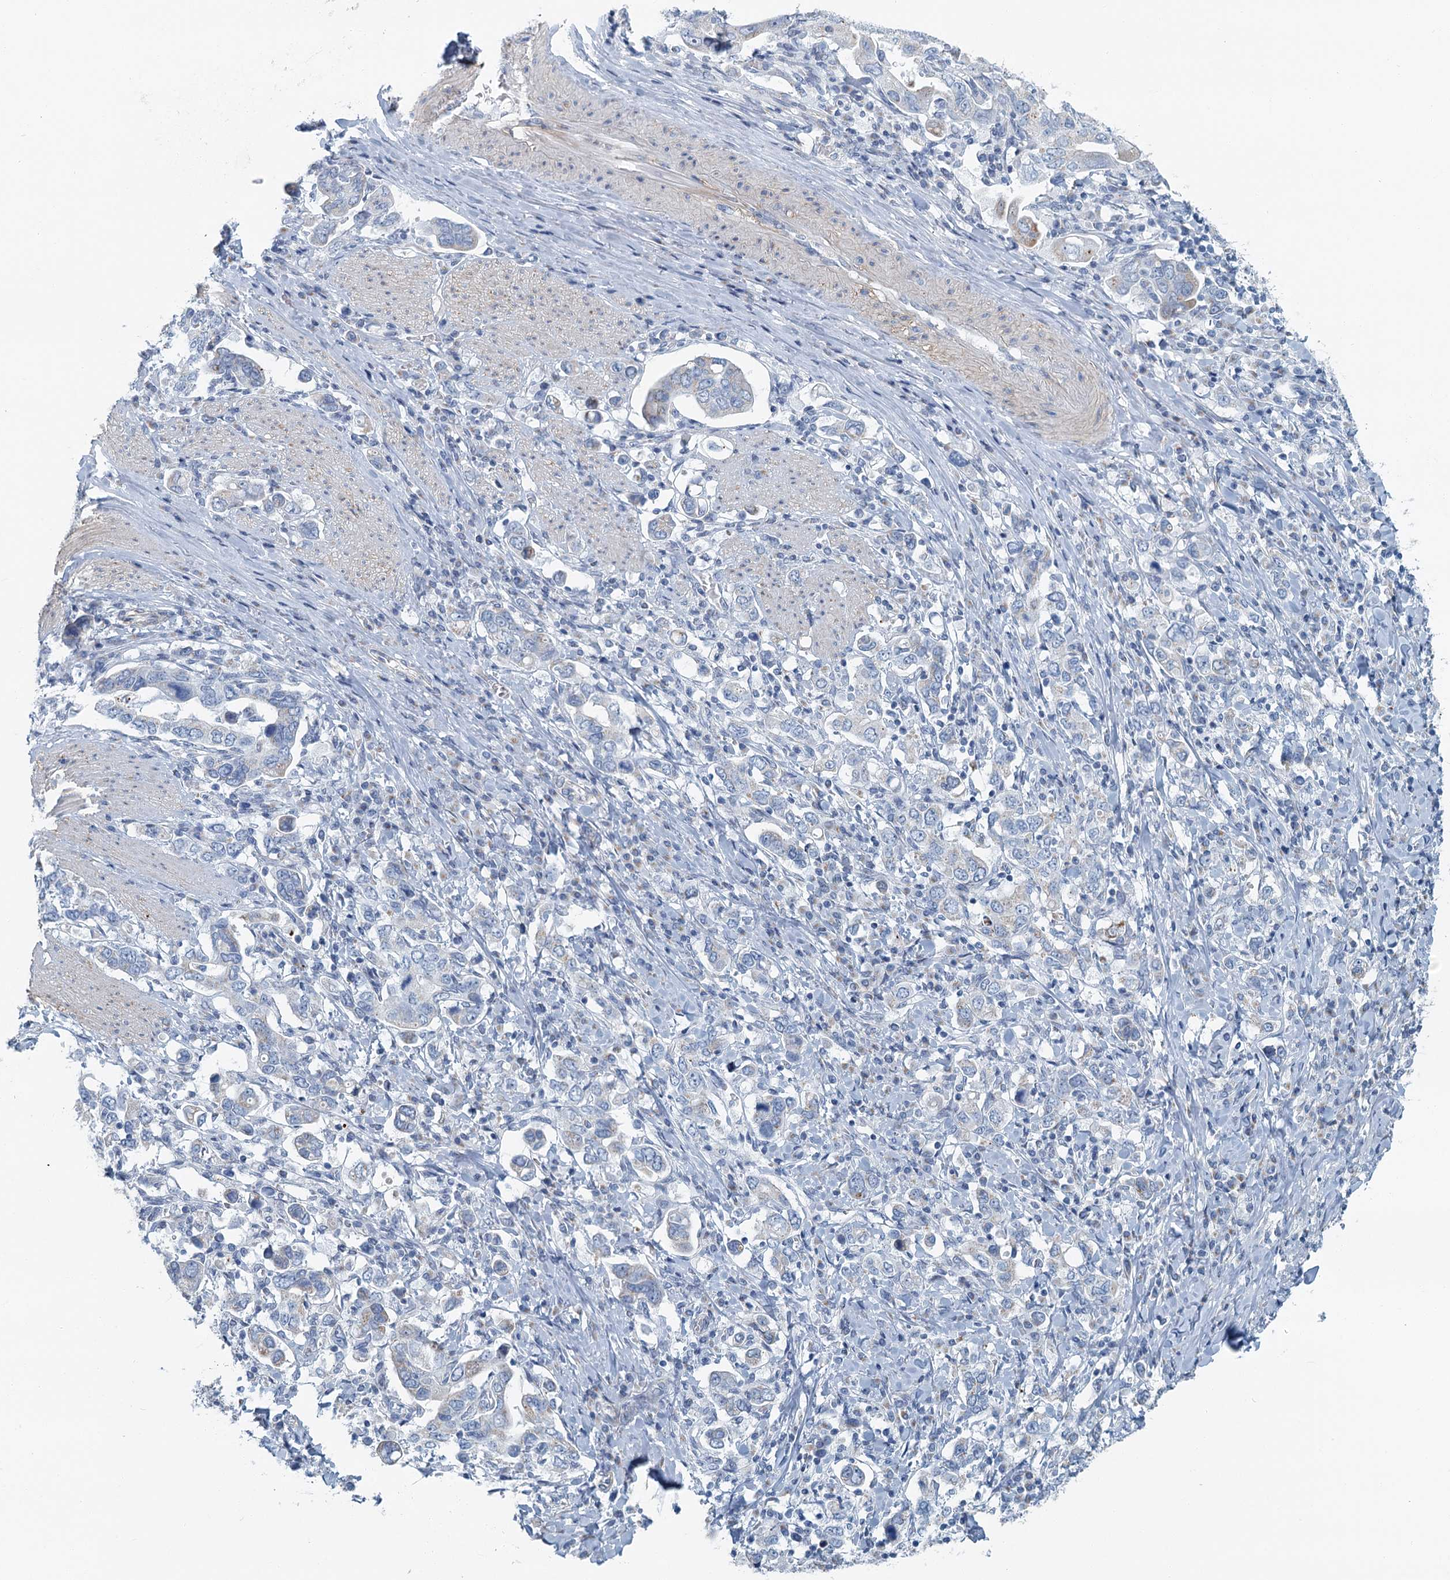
{"staining": {"intensity": "negative", "quantity": "none", "location": "none"}, "tissue": "stomach cancer", "cell_type": "Tumor cells", "image_type": "cancer", "snomed": [{"axis": "morphology", "description": "Adenocarcinoma, NOS"}, {"axis": "topography", "description": "Stomach, upper"}], "caption": "Immunohistochemistry micrograph of neoplastic tissue: human stomach adenocarcinoma stained with DAB shows no significant protein positivity in tumor cells.", "gene": "ZNF527", "patient": {"sex": "male", "age": 62}}